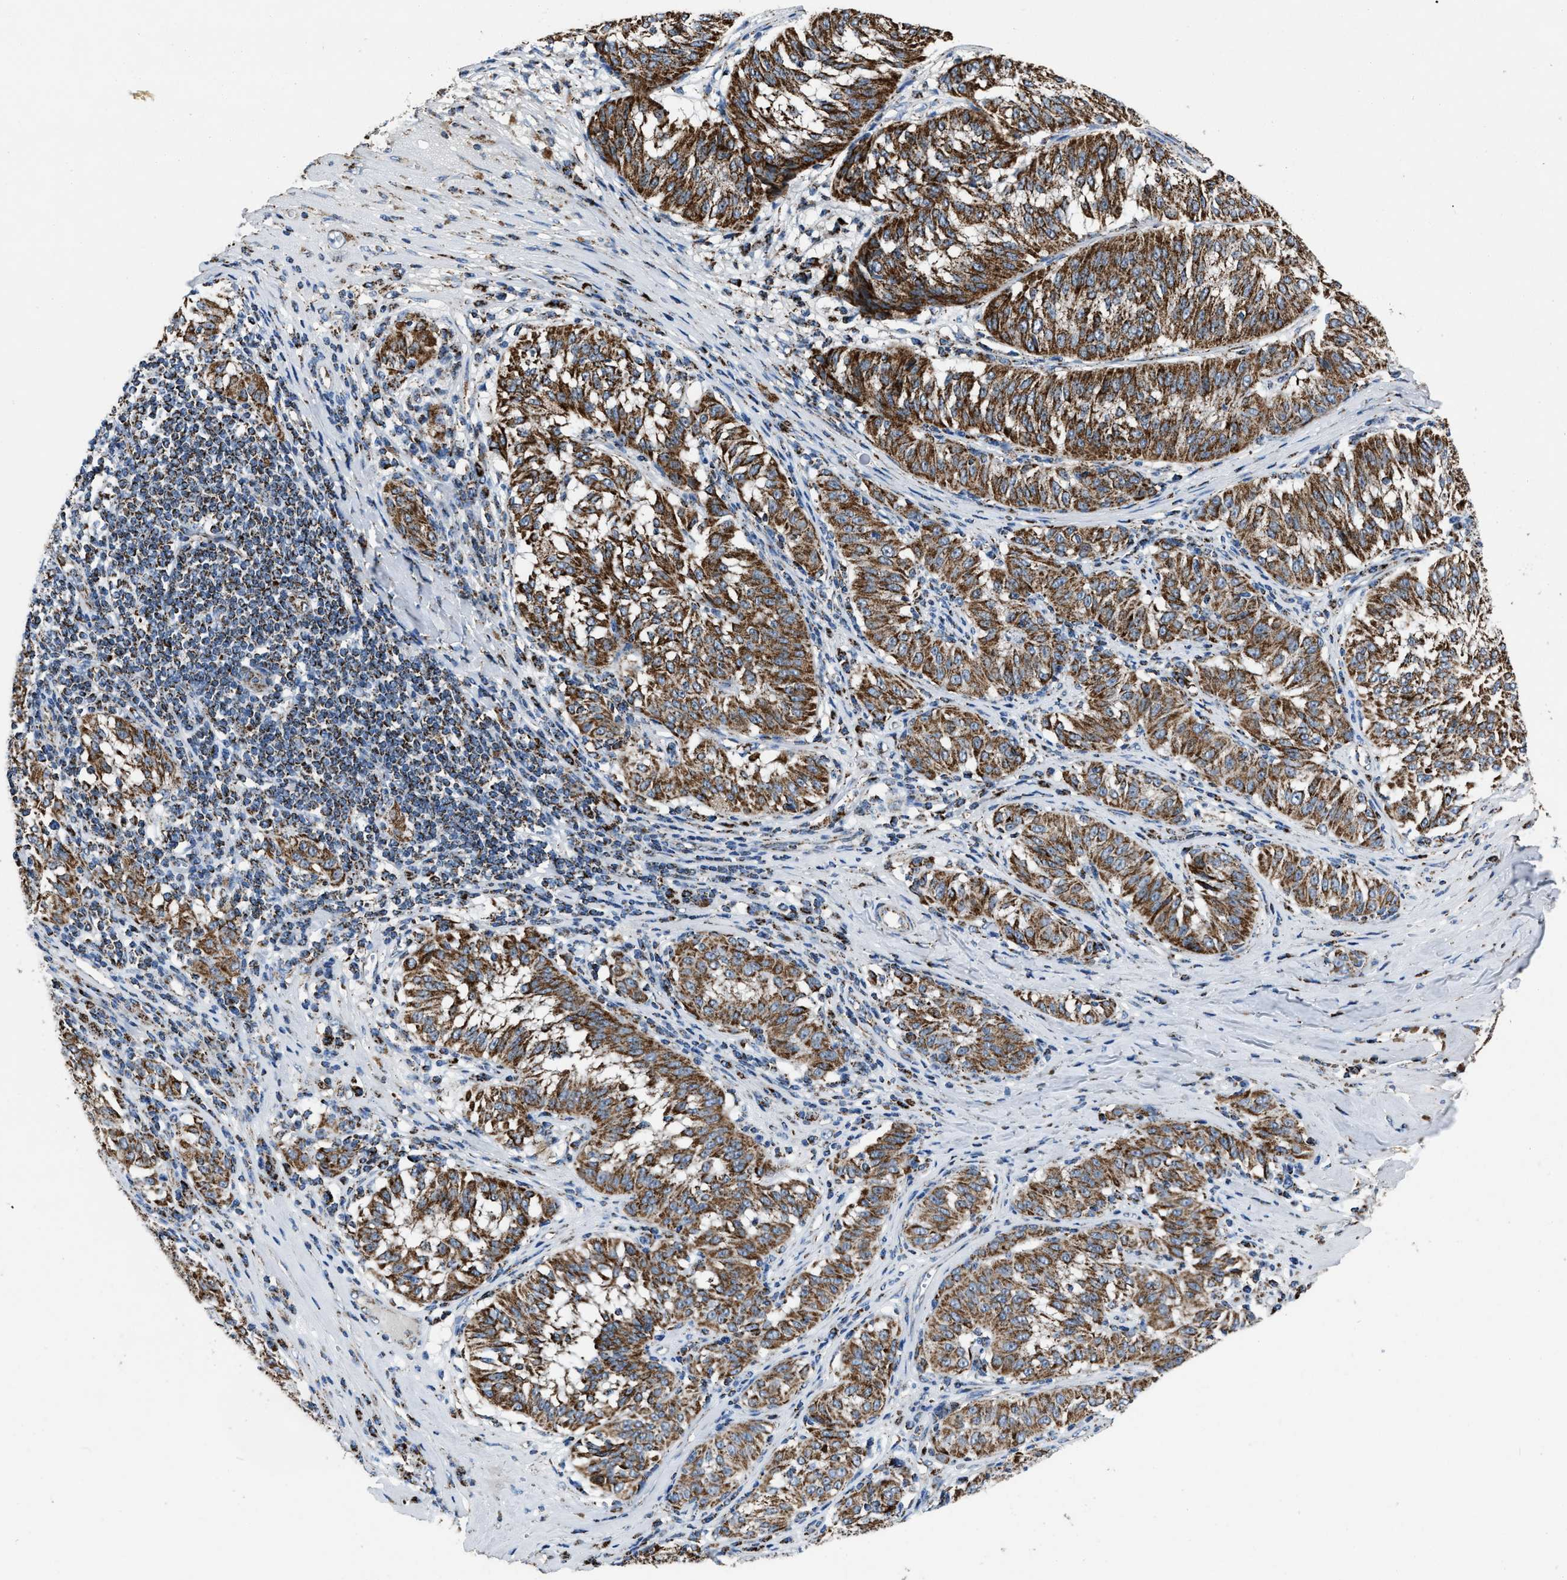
{"staining": {"intensity": "strong", "quantity": ">75%", "location": "cytoplasmic/membranous"}, "tissue": "melanoma", "cell_type": "Tumor cells", "image_type": "cancer", "snomed": [{"axis": "morphology", "description": "Malignant melanoma, NOS"}, {"axis": "topography", "description": "Skin"}], "caption": "Brown immunohistochemical staining in human melanoma reveals strong cytoplasmic/membranous staining in about >75% of tumor cells.", "gene": "NSD3", "patient": {"sex": "female", "age": 72}}